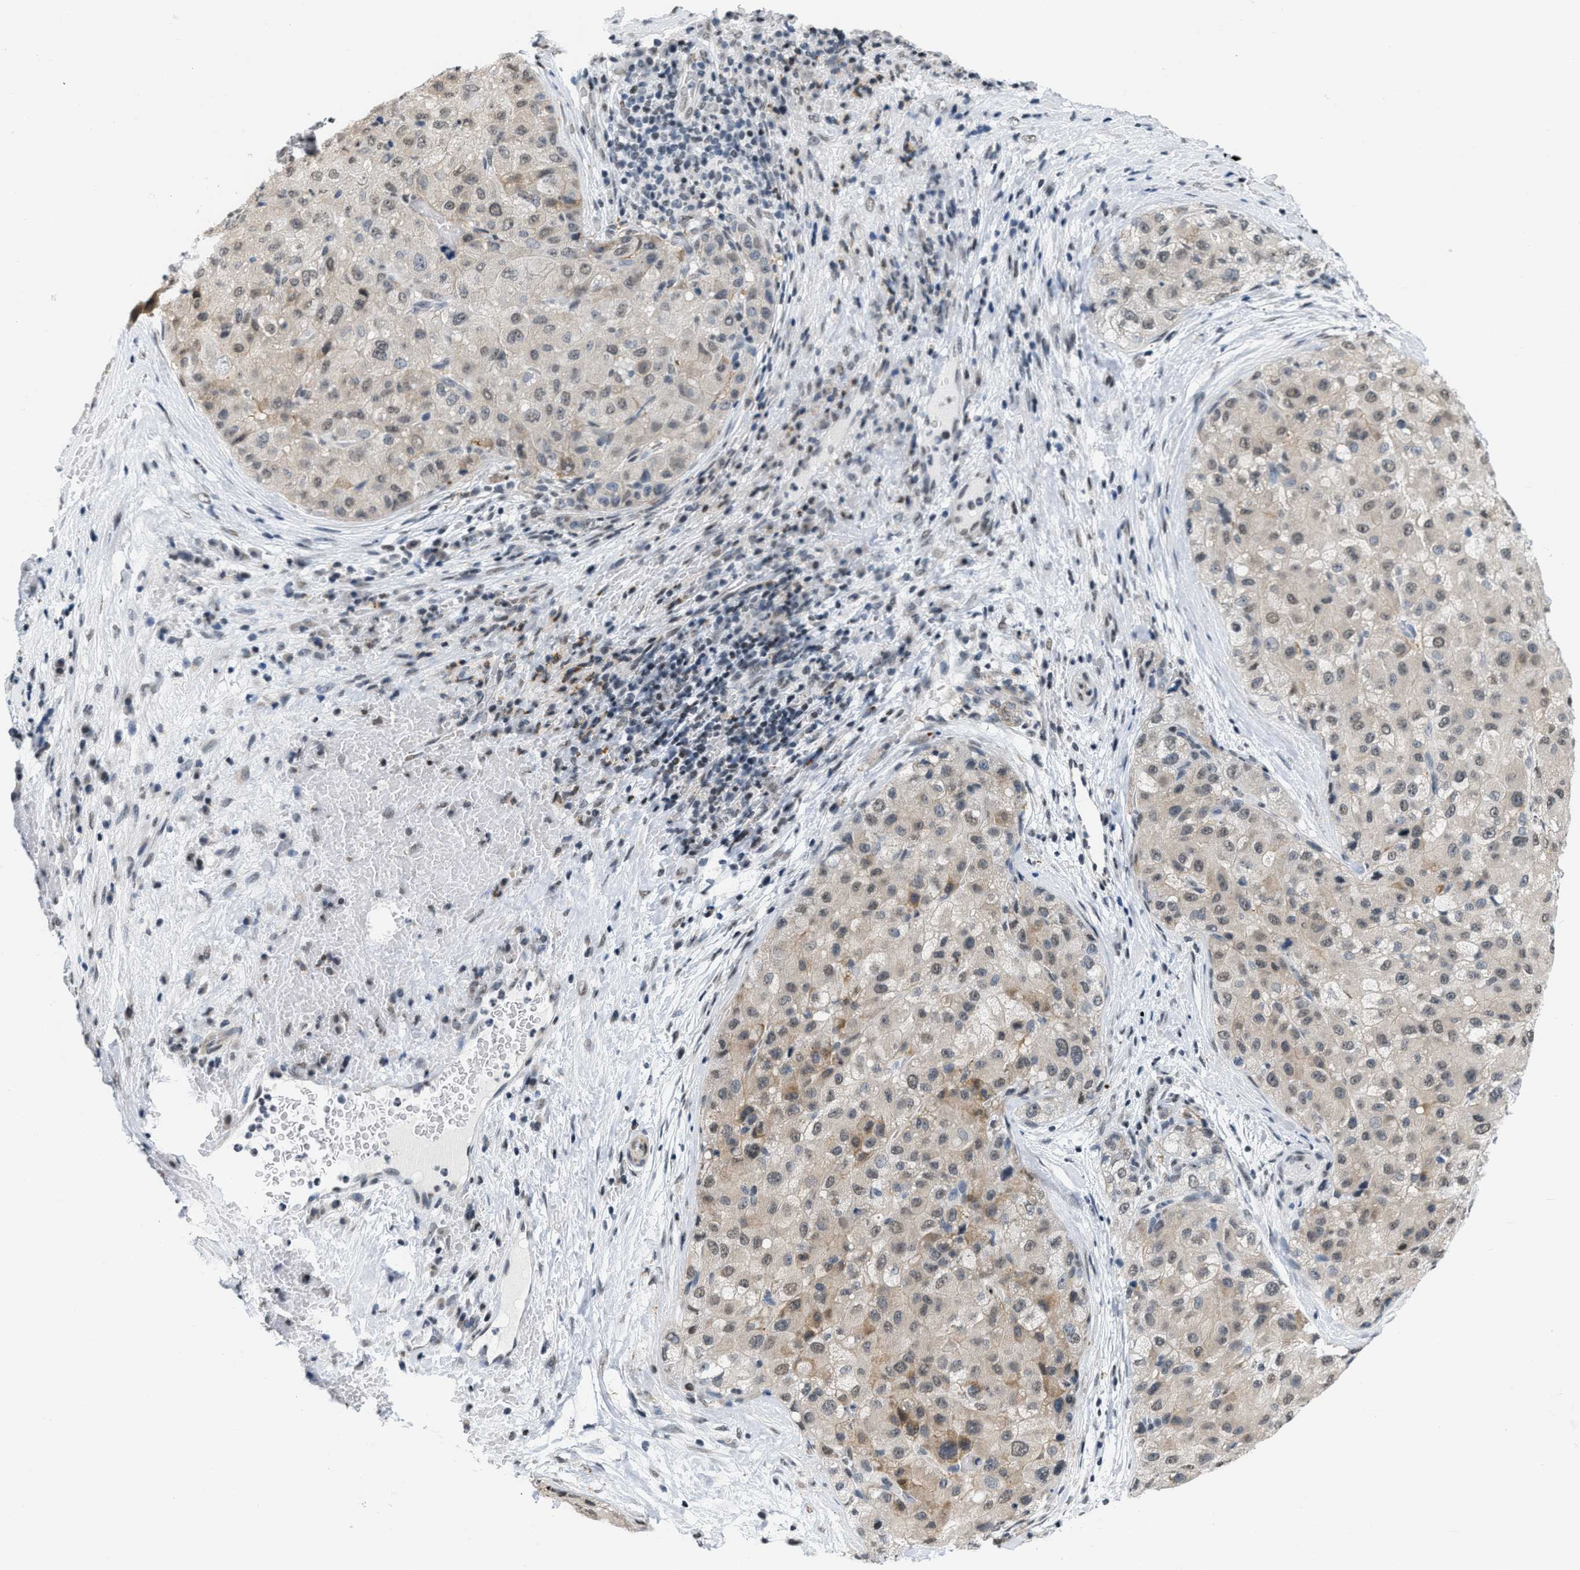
{"staining": {"intensity": "weak", "quantity": ">75%", "location": "cytoplasmic/membranous,nuclear"}, "tissue": "liver cancer", "cell_type": "Tumor cells", "image_type": "cancer", "snomed": [{"axis": "morphology", "description": "Carcinoma, Hepatocellular, NOS"}, {"axis": "topography", "description": "Liver"}], "caption": "A brown stain highlights weak cytoplasmic/membranous and nuclear positivity of a protein in liver hepatocellular carcinoma tumor cells.", "gene": "RAF1", "patient": {"sex": "male", "age": 80}}